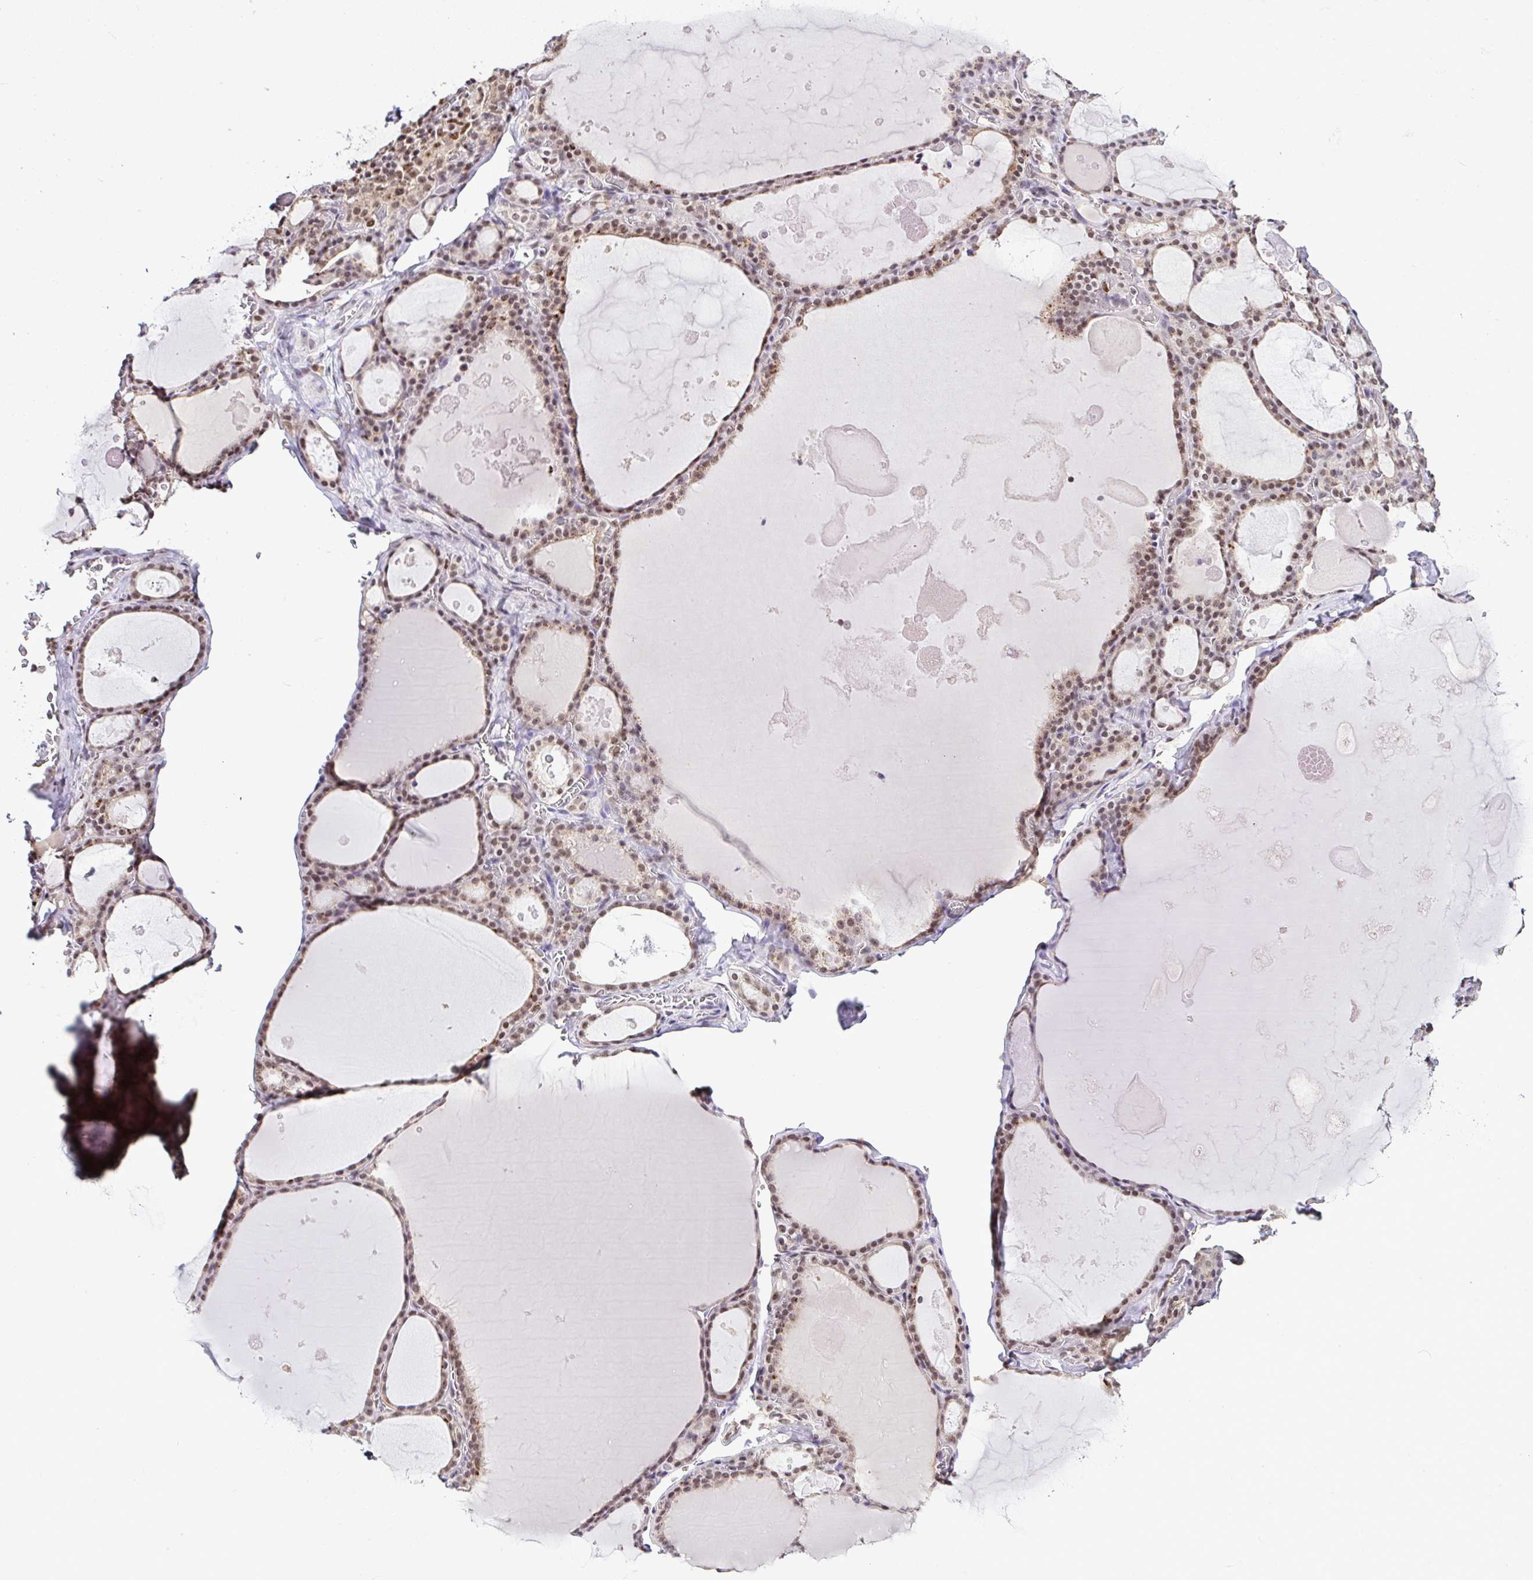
{"staining": {"intensity": "moderate", "quantity": ">75%", "location": "nuclear"}, "tissue": "thyroid gland", "cell_type": "Glandular cells", "image_type": "normal", "snomed": [{"axis": "morphology", "description": "Normal tissue, NOS"}, {"axis": "topography", "description": "Thyroid gland"}], "caption": "The image displays staining of unremarkable thyroid gland, revealing moderate nuclear protein positivity (brown color) within glandular cells.", "gene": "PTPN2", "patient": {"sex": "male", "age": 56}}